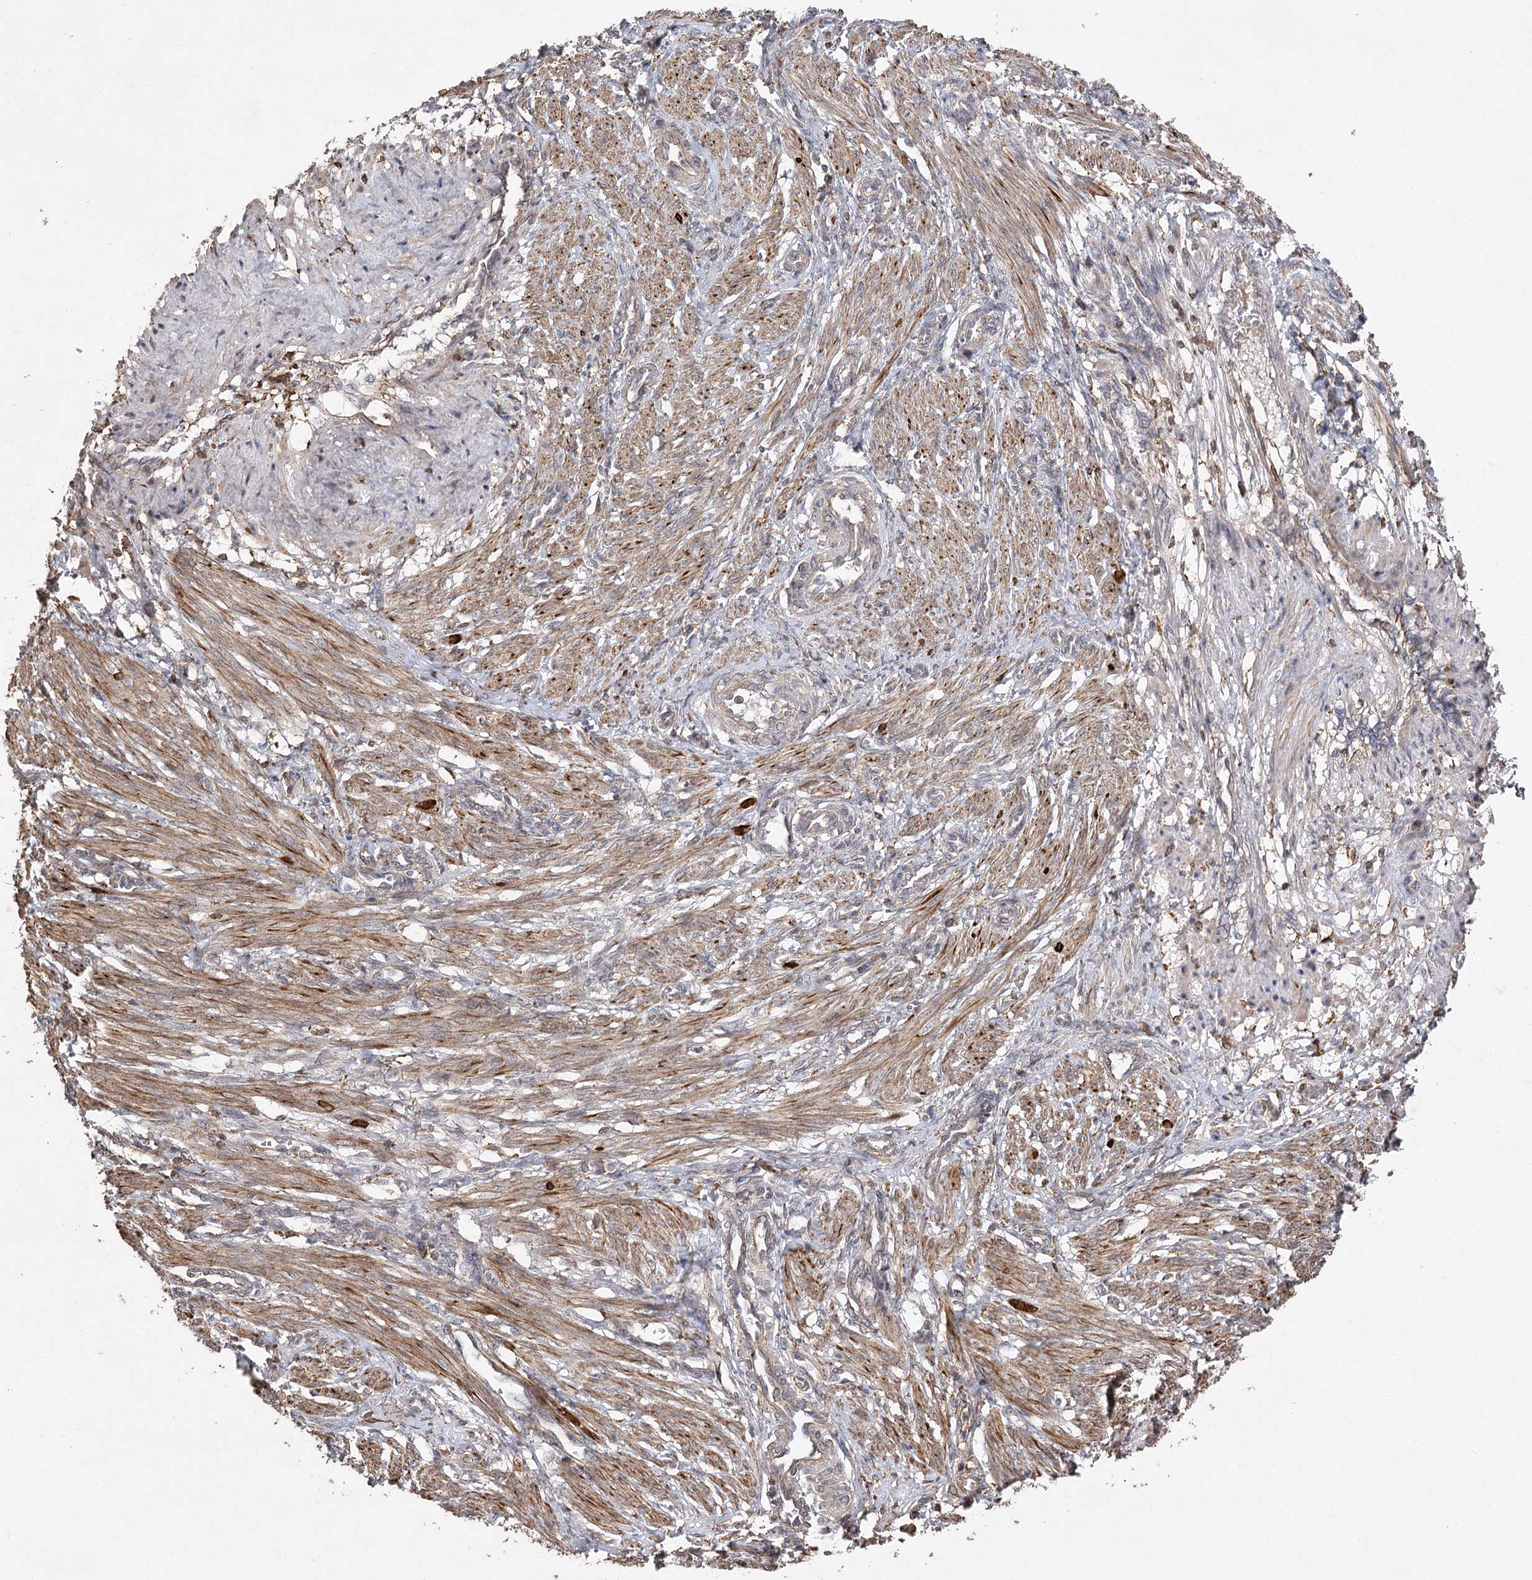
{"staining": {"intensity": "moderate", "quantity": ">75%", "location": "cytoplasmic/membranous"}, "tissue": "smooth muscle", "cell_type": "Smooth muscle cells", "image_type": "normal", "snomed": [{"axis": "morphology", "description": "Normal tissue, NOS"}, {"axis": "topography", "description": "Endometrium"}], "caption": "High-magnification brightfield microscopy of unremarkable smooth muscle stained with DAB (3,3'-diaminobenzidine) (brown) and counterstained with hematoxylin (blue). smooth muscle cells exhibit moderate cytoplasmic/membranous positivity is identified in approximately>75% of cells.", "gene": "OBSL1", "patient": {"sex": "female", "age": 33}}